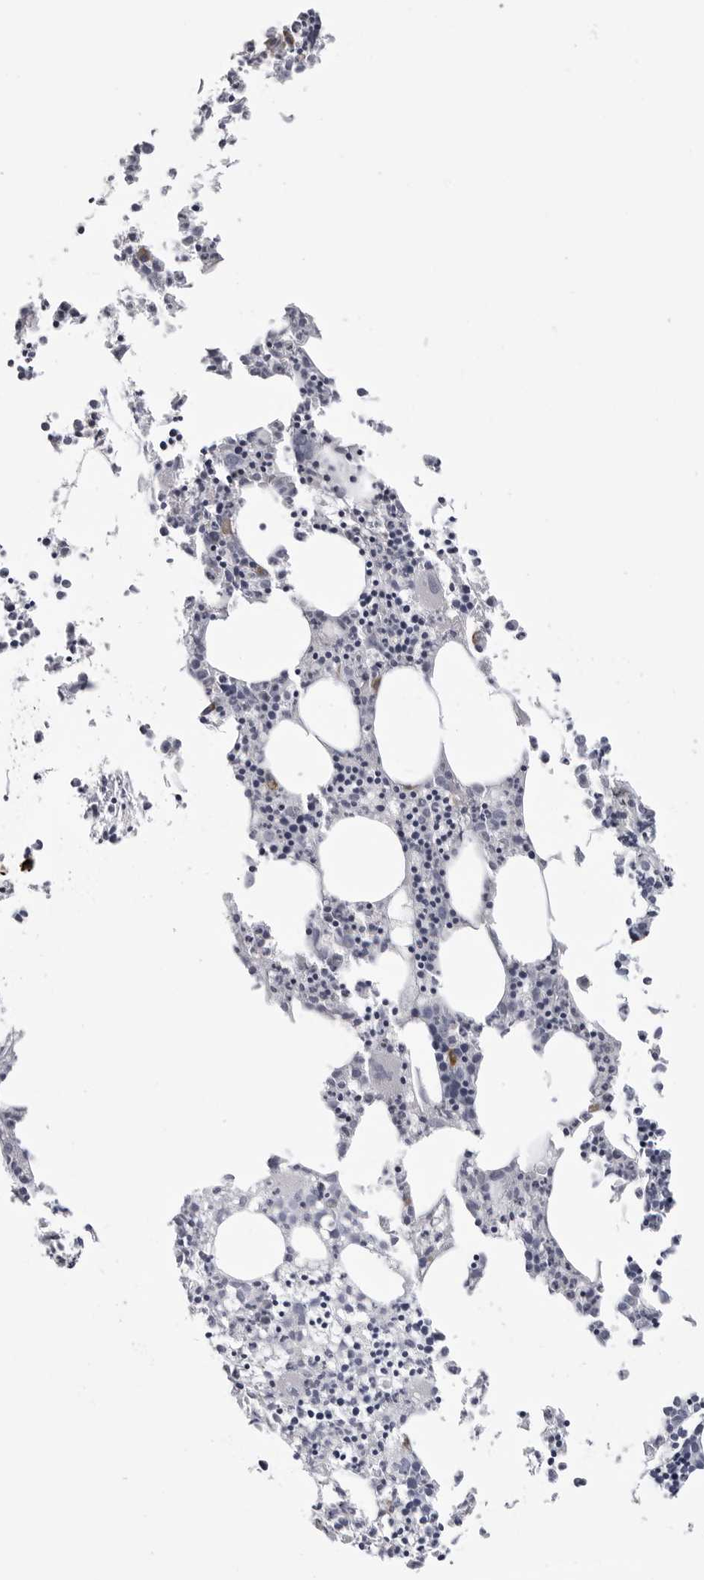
{"staining": {"intensity": "negative", "quantity": "none", "location": "none"}, "tissue": "bone marrow", "cell_type": "Hematopoietic cells", "image_type": "normal", "snomed": [{"axis": "morphology", "description": "Normal tissue, NOS"}, {"axis": "morphology", "description": "Inflammation, NOS"}, {"axis": "topography", "description": "Bone marrow"}], "caption": "Immunohistochemistry histopathology image of unremarkable human bone marrow stained for a protein (brown), which exhibits no expression in hematopoietic cells. (Brightfield microscopy of DAB (3,3'-diaminobenzidine) IHC at high magnification).", "gene": "FKBP2", "patient": {"sex": "female", "age": 62}}